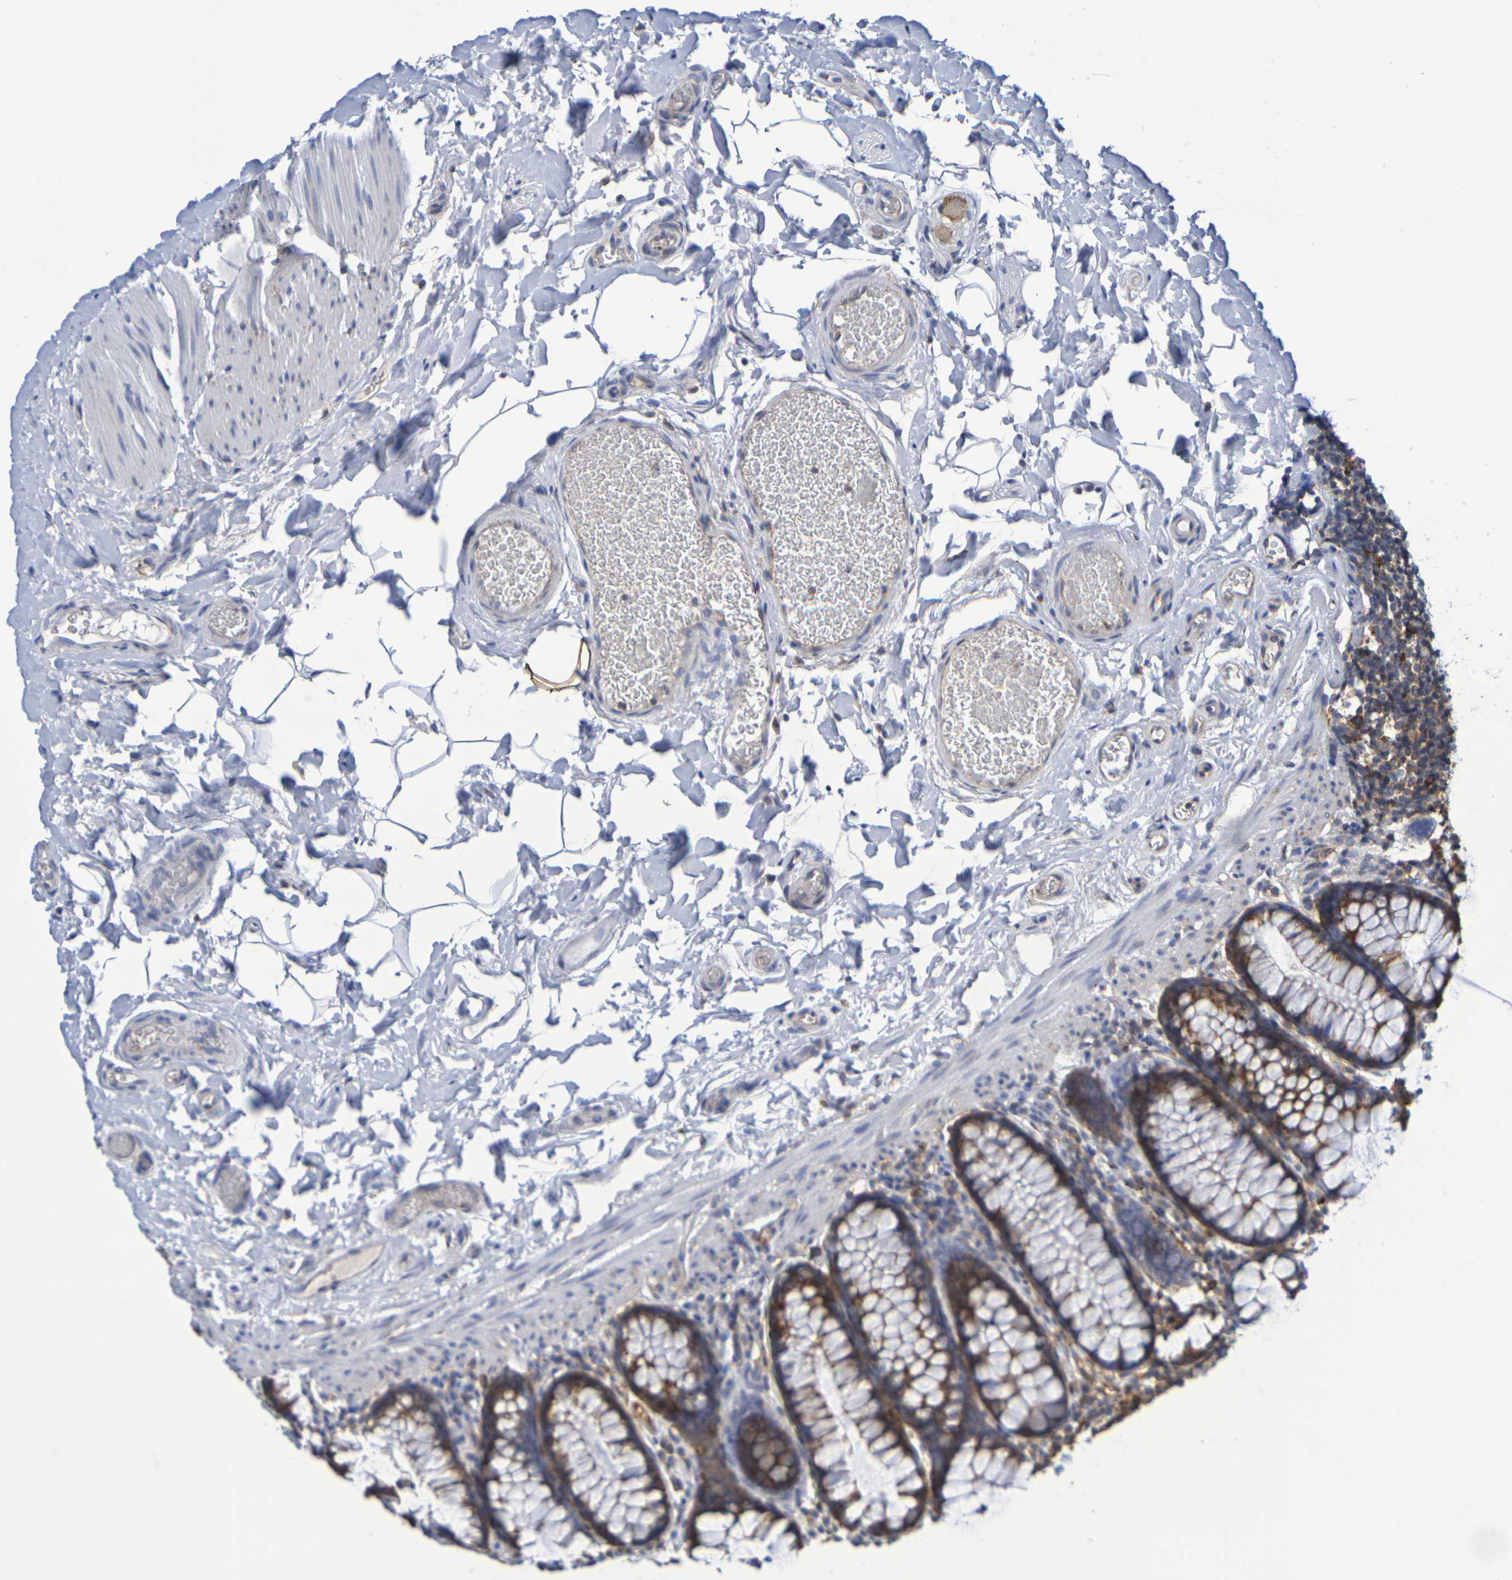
{"staining": {"intensity": "negative", "quantity": "none", "location": "none"}, "tissue": "colon", "cell_type": "Endothelial cells", "image_type": "normal", "snomed": [{"axis": "morphology", "description": "Normal tissue, NOS"}, {"axis": "topography", "description": "Colon"}], "caption": "Endothelial cells show no significant staining in benign colon. (Immunohistochemistry, brightfield microscopy, high magnification).", "gene": "CHRNB1", "patient": {"sex": "female", "age": 80}}